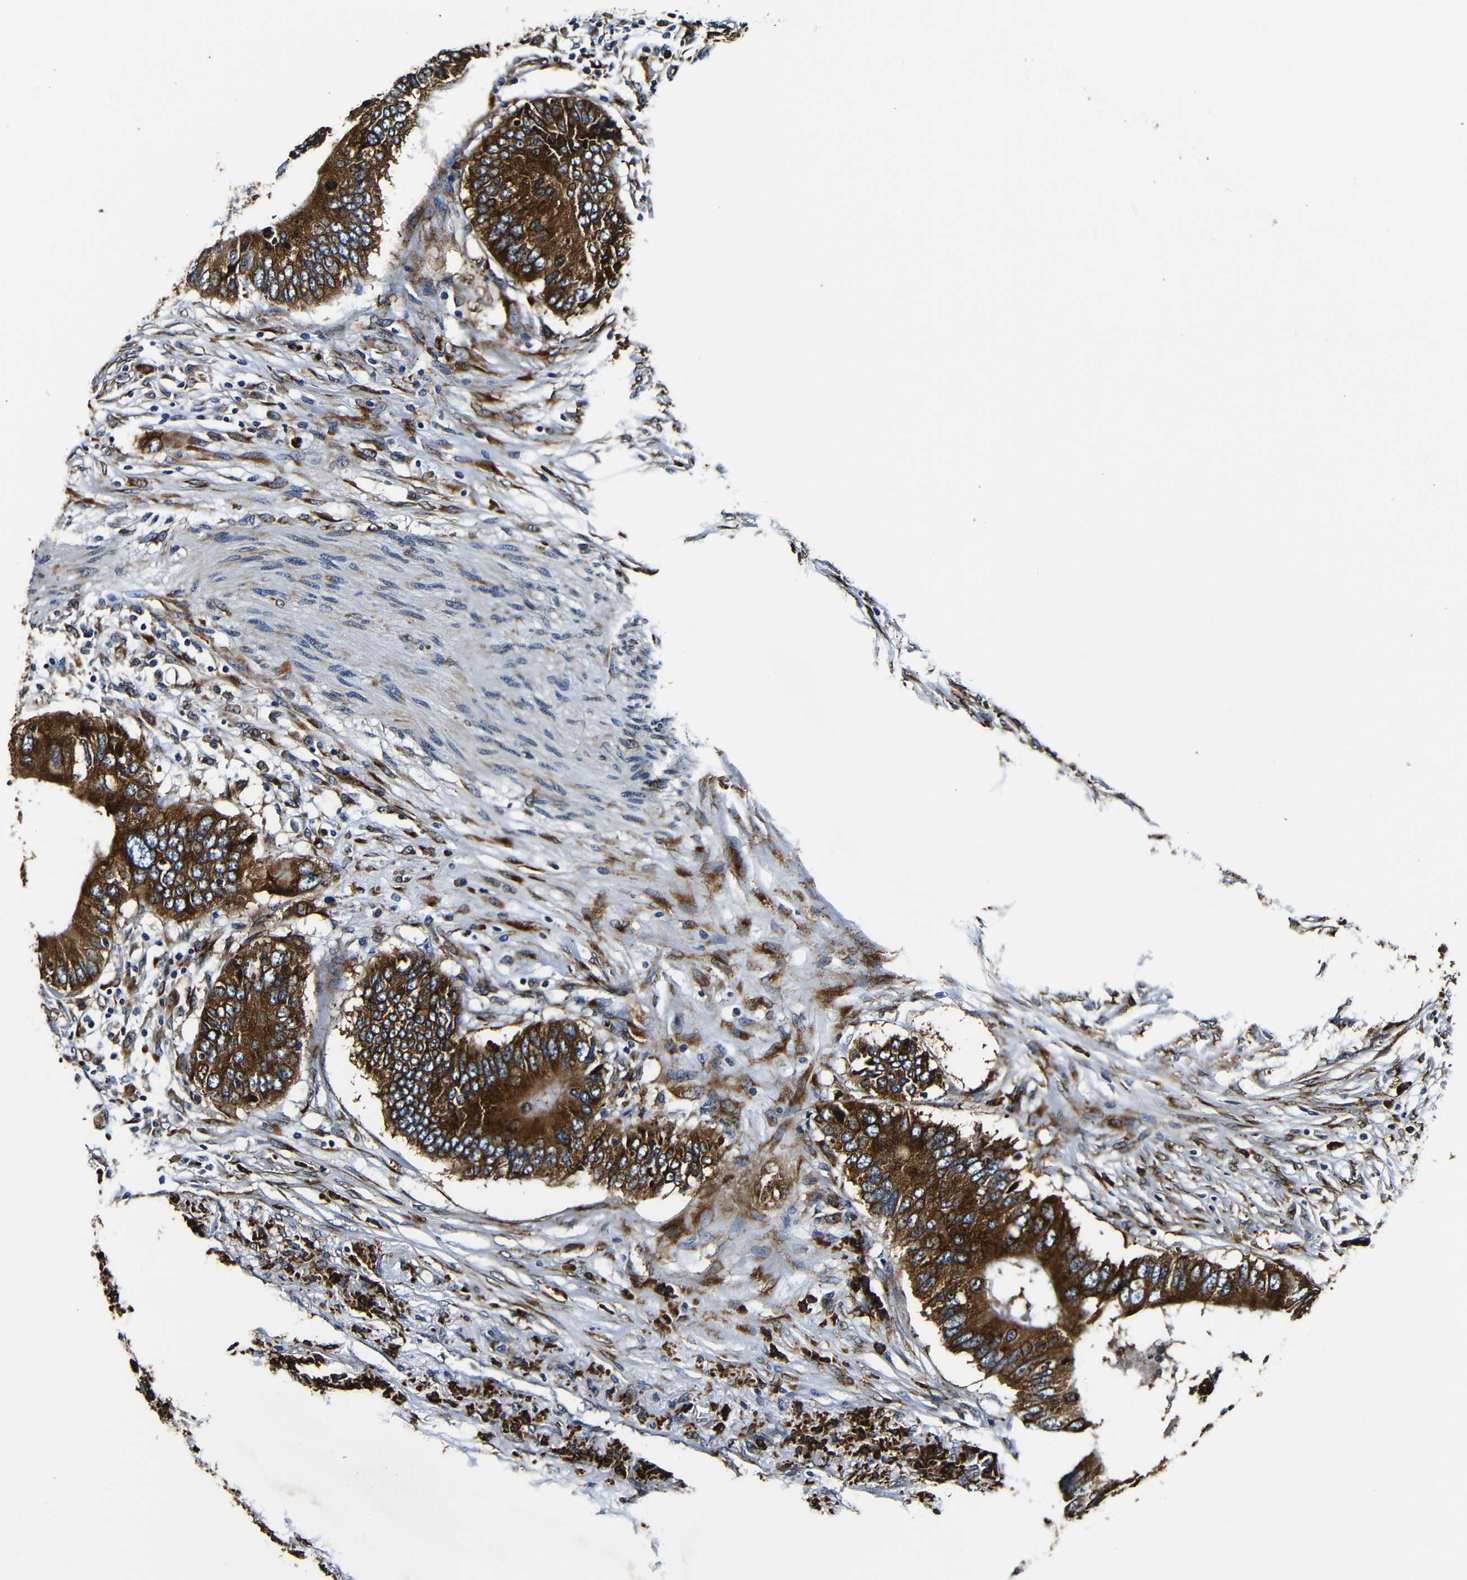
{"staining": {"intensity": "strong", "quantity": ">75%", "location": "cytoplasmic/membranous"}, "tissue": "colorectal cancer", "cell_type": "Tumor cells", "image_type": "cancer", "snomed": [{"axis": "morphology", "description": "Adenocarcinoma, NOS"}, {"axis": "topography", "description": "Colon"}], "caption": "A high amount of strong cytoplasmic/membranous staining is seen in approximately >75% of tumor cells in colorectal adenocarcinoma tissue.", "gene": "RRBP1", "patient": {"sex": "male", "age": 71}}